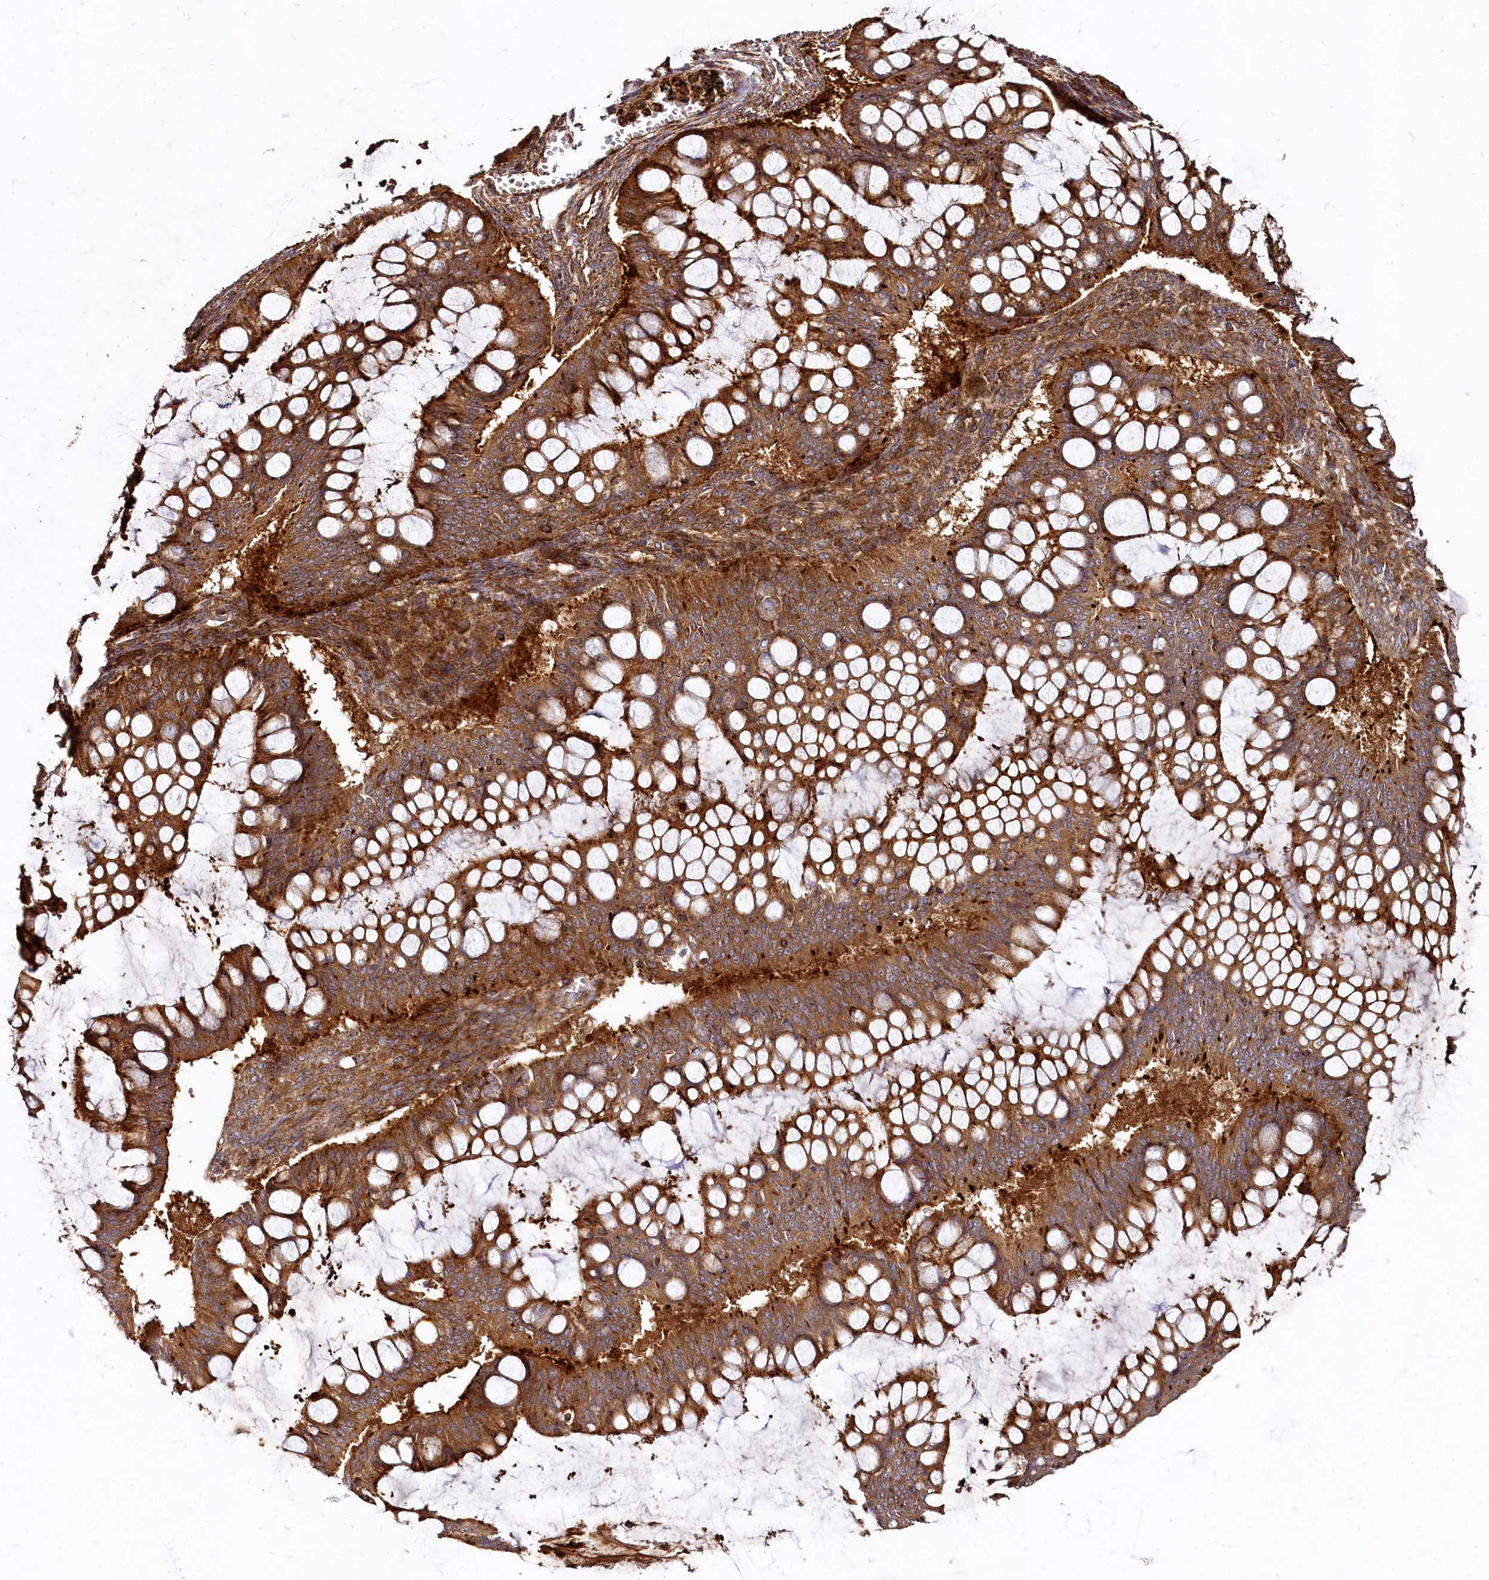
{"staining": {"intensity": "strong", "quantity": ">75%", "location": "cytoplasmic/membranous"}, "tissue": "ovarian cancer", "cell_type": "Tumor cells", "image_type": "cancer", "snomed": [{"axis": "morphology", "description": "Cystadenocarcinoma, mucinous, NOS"}, {"axis": "topography", "description": "Ovary"}], "caption": "Immunohistochemistry image of neoplastic tissue: ovarian mucinous cystadenocarcinoma stained using IHC reveals high levels of strong protein expression localized specifically in the cytoplasmic/membranous of tumor cells, appearing as a cytoplasmic/membranous brown color.", "gene": "WDR73", "patient": {"sex": "female", "age": 73}}